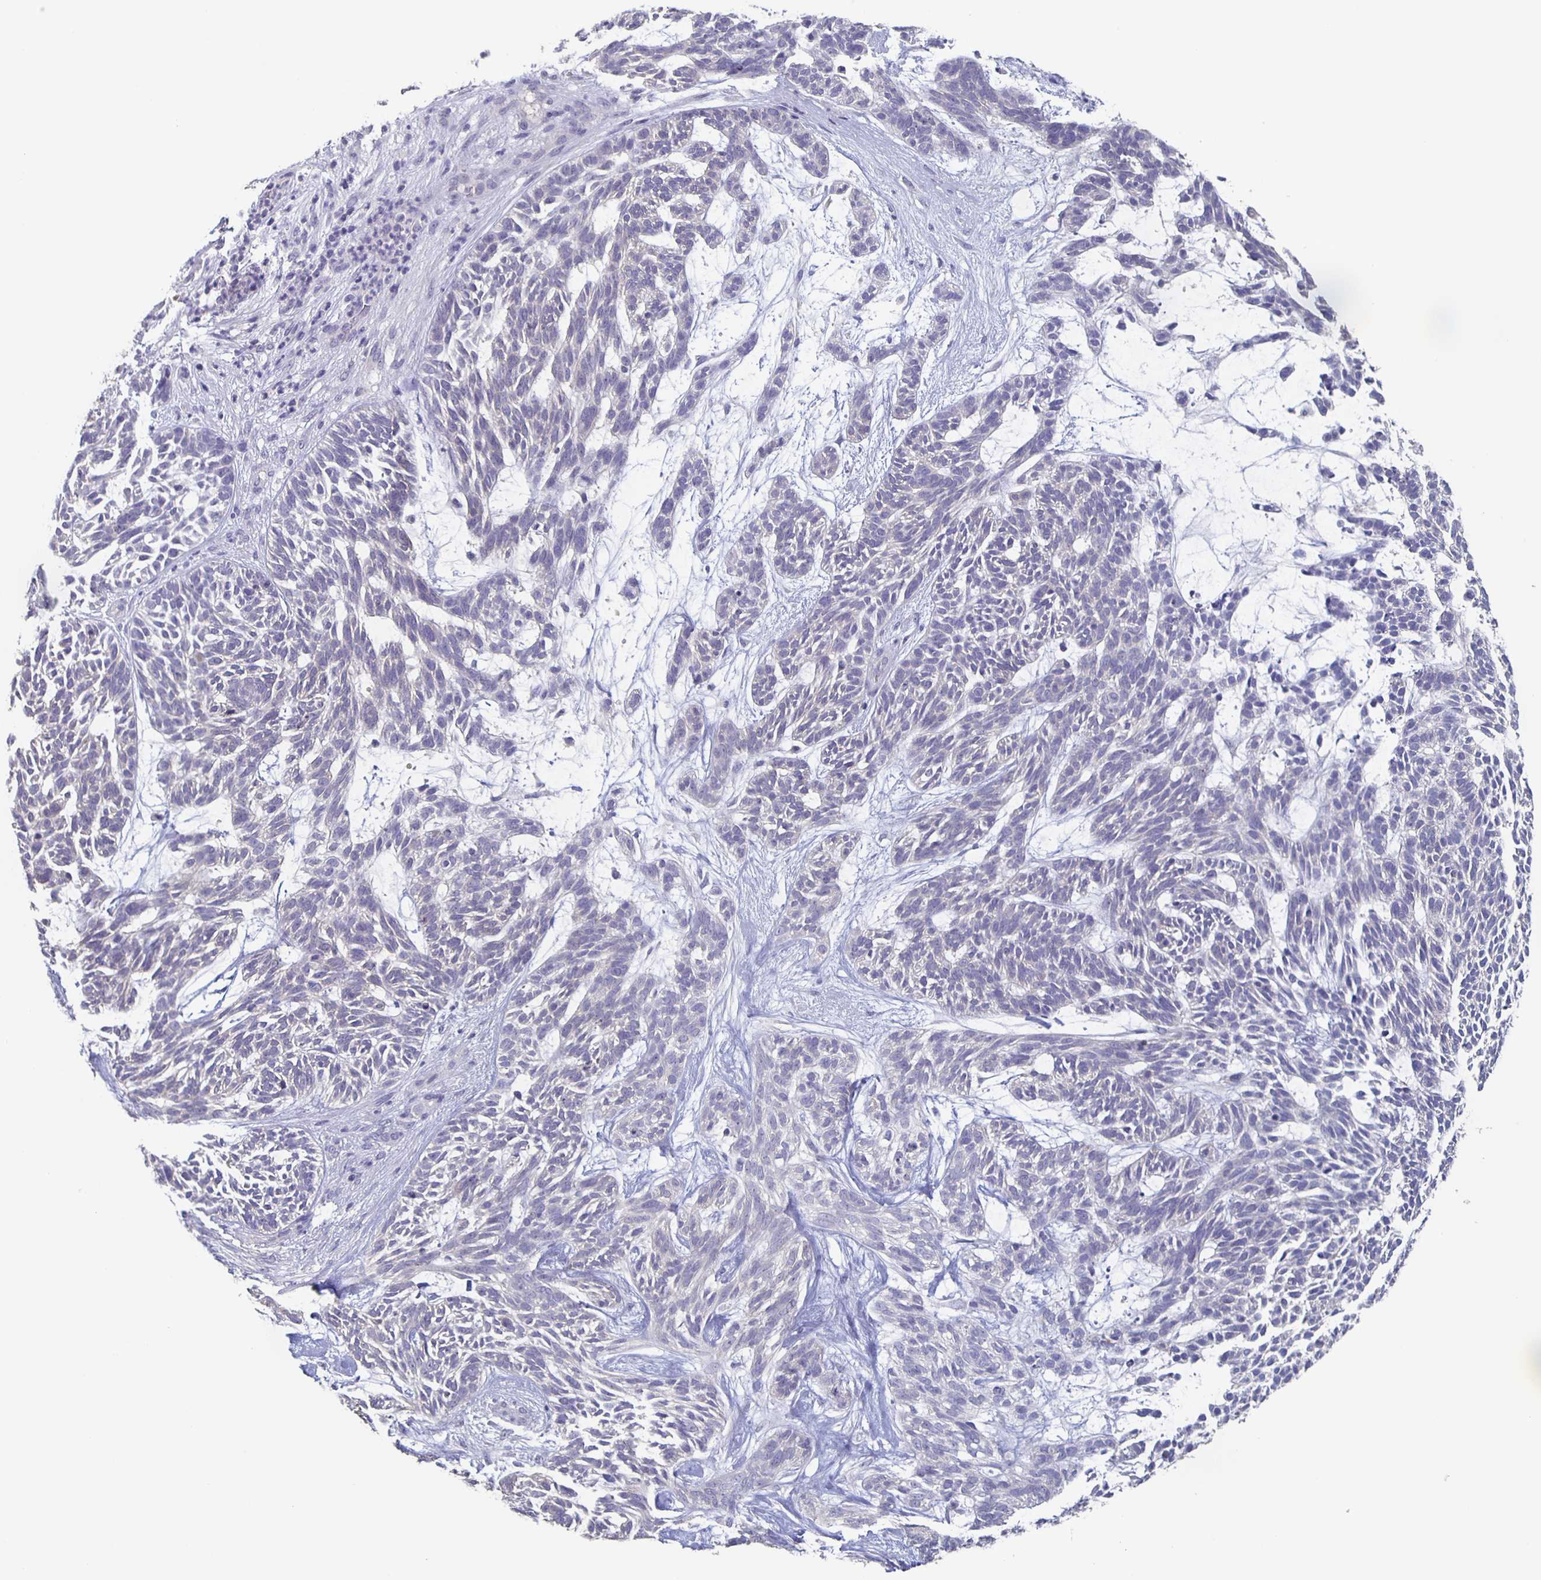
{"staining": {"intensity": "negative", "quantity": "none", "location": "none"}, "tissue": "skin cancer", "cell_type": "Tumor cells", "image_type": "cancer", "snomed": [{"axis": "morphology", "description": "Basal cell carcinoma"}, {"axis": "topography", "description": "Skin"}, {"axis": "topography", "description": "Skin, foot"}], "caption": "Tumor cells are negative for protein expression in human skin basal cell carcinoma. The staining was performed using DAB (3,3'-diaminobenzidine) to visualize the protein expression in brown, while the nuclei were stained in blue with hematoxylin (Magnification: 20x).", "gene": "CACNA2D2", "patient": {"sex": "female", "age": 77}}